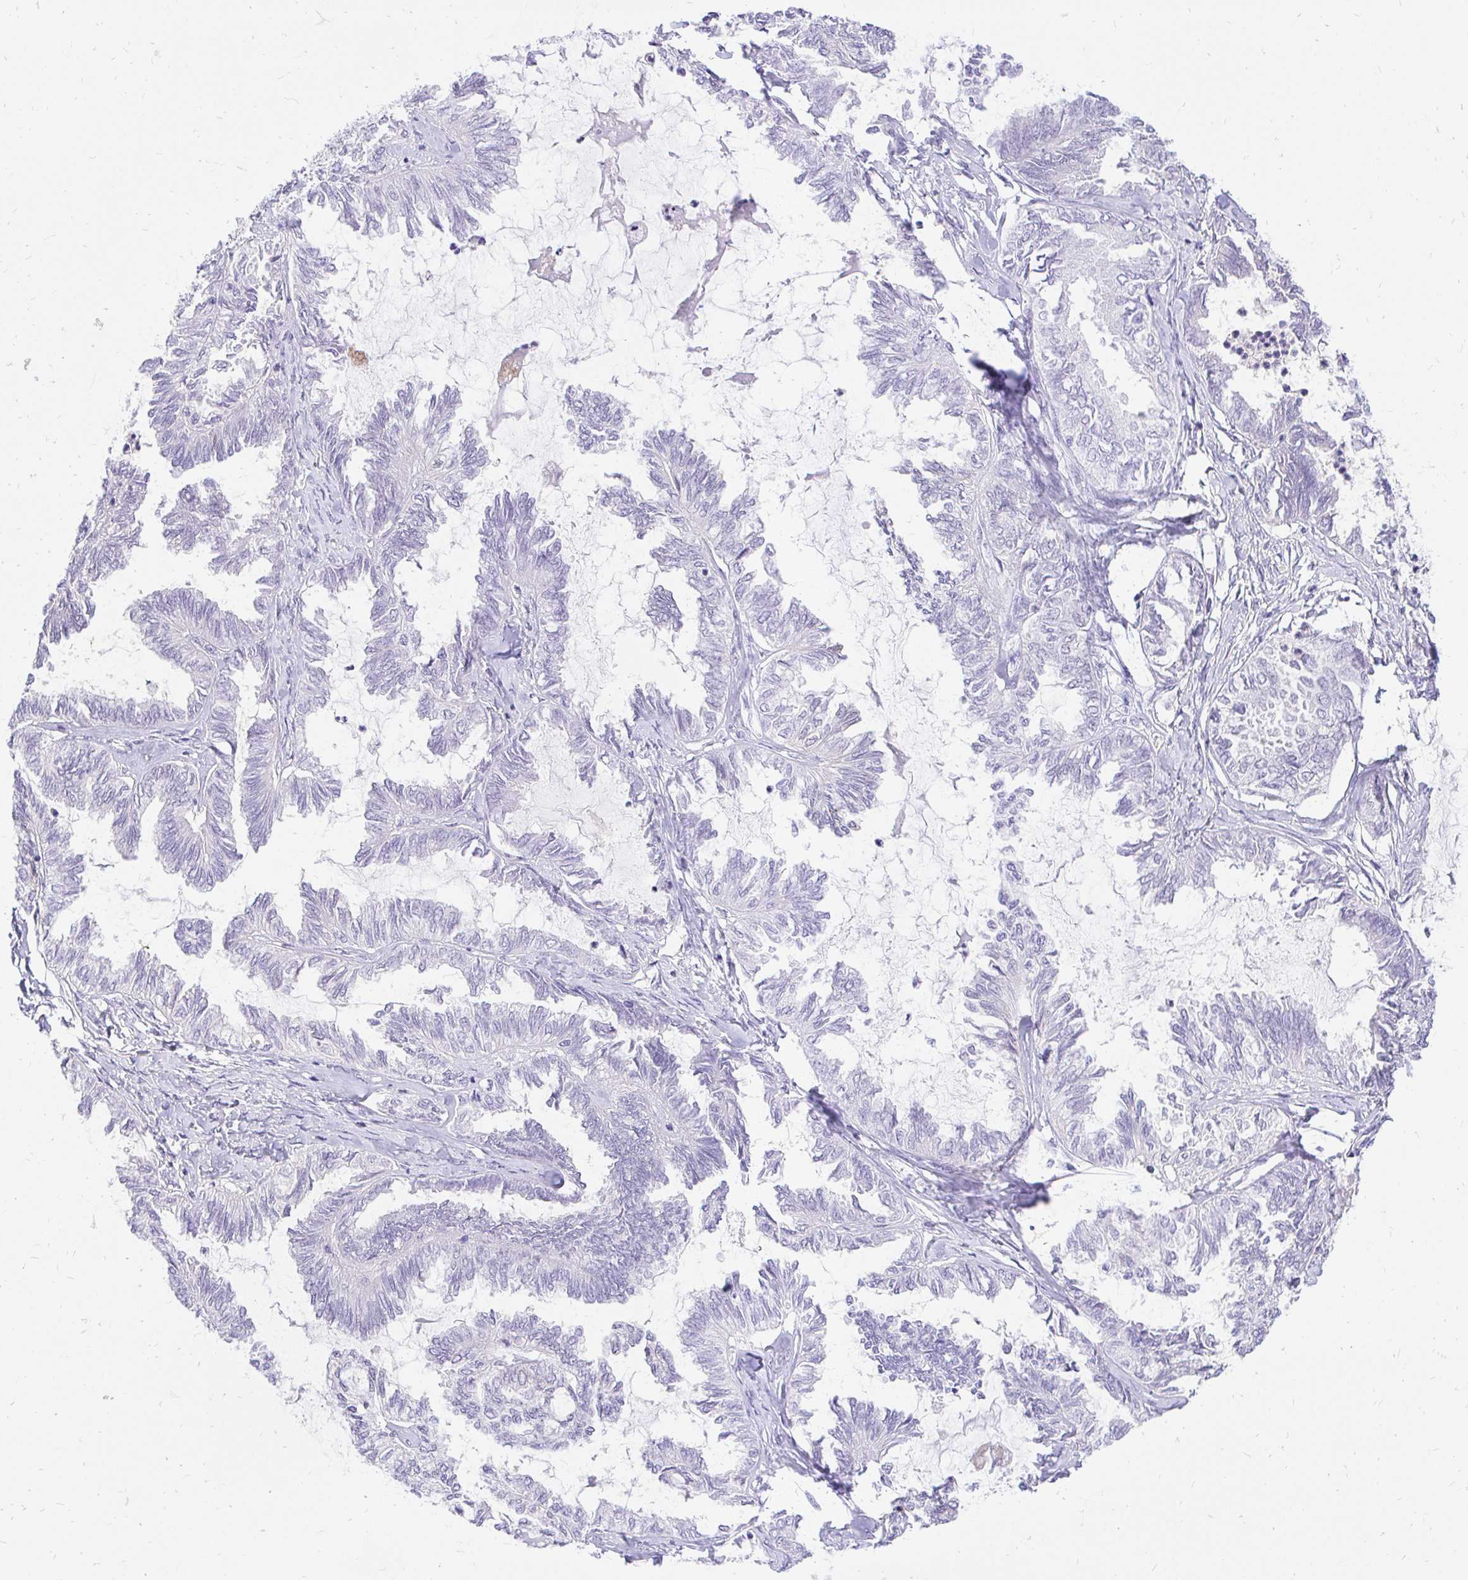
{"staining": {"intensity": "negative", "quantity": "none", "location": "none"}, "tissue": "ovarian cancer", "cell_type": "Tumor cells", "image_type": "cancer", "snomed": [{"axis": "morphology", "description": "Carcinoma, endometroid"}, {"axis": "topography", "description": "Ovary"}], "caption": "Micrograph shows no significant protein expression in tumor cells of ovarian endometroid carcinoma.", "gene": "FATE1", "patient": {"sex": "female", "age": 70}}